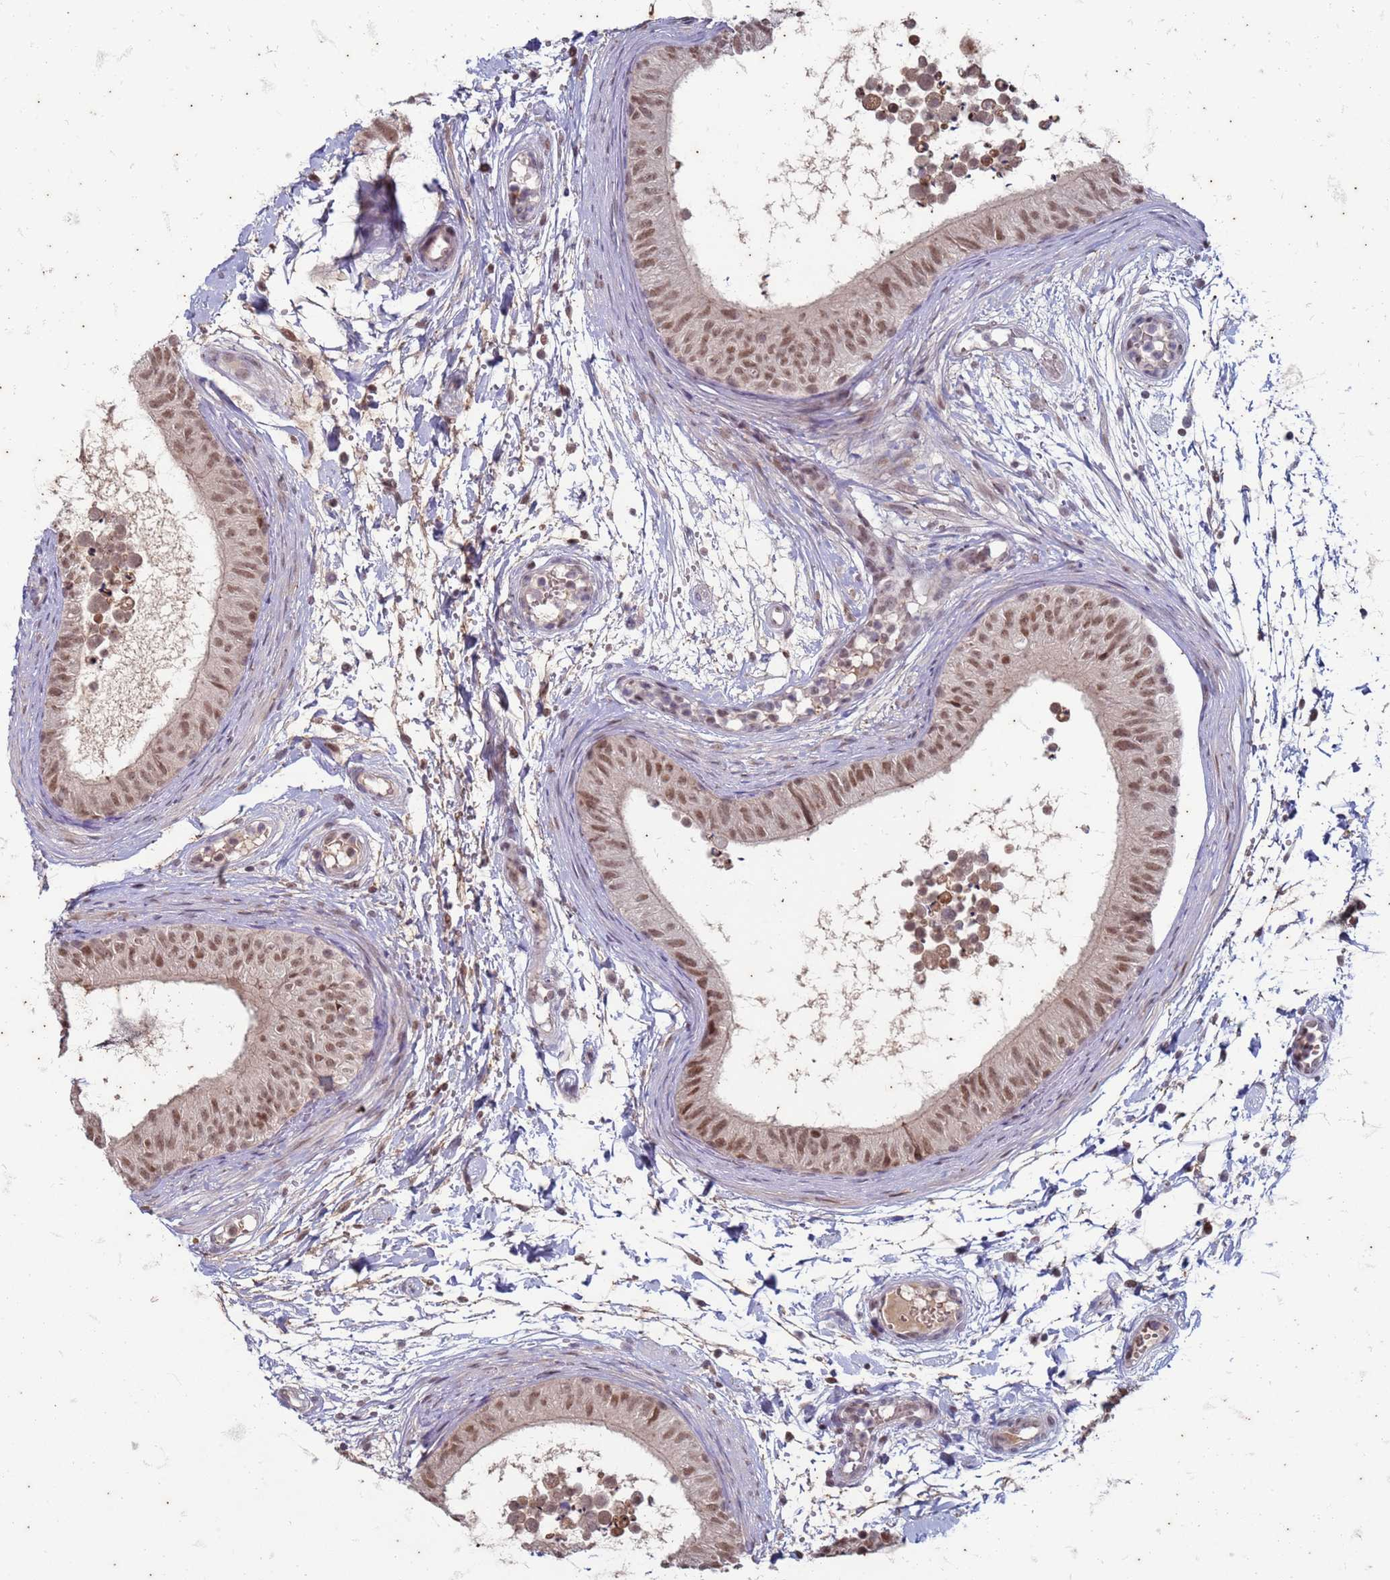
{"staining": {"intensity": "moderate", "quantity": ">75%", "location": "nuclear"}, "tissue": "epididymis", "cell_type": "Glandular cells", "image_type": "normal", "snomed": [{"axis": "morphology", "description": "Normal tissue, NOS"}, {"axis": "topography", "description": "Epididymis"}], "caption": "Immunohistochemical staining of benign human epididymis displays moderate nuclear protein expression in approximately >75% of glandular cells.", "gene": "TRMT6", "patient": {"sex": "male", "age": 15}}